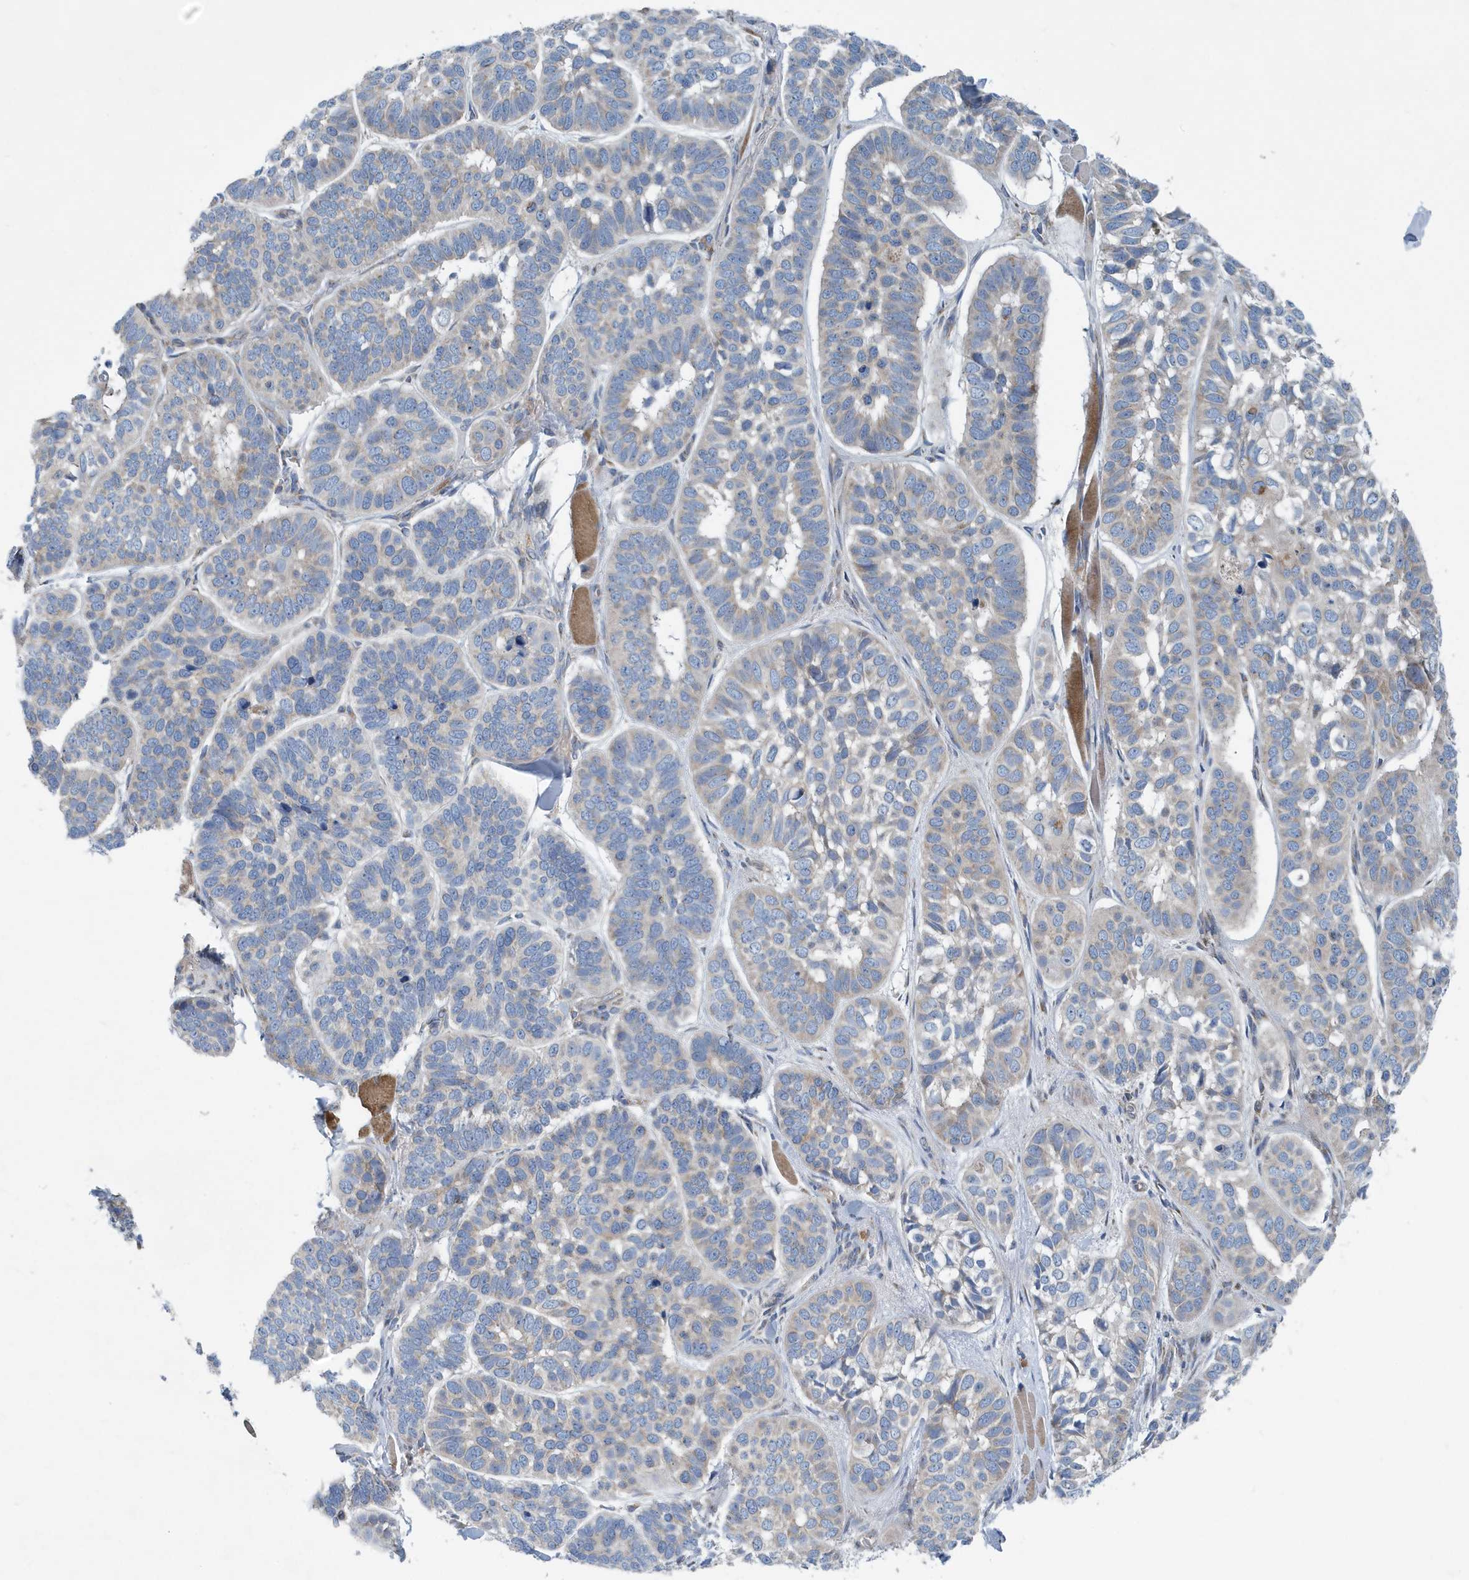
{"staining": {"intensity": "weak", "quantity": "<25%", "location": "cytoplasmic/membranous"}, "tissue": "skin cancer", "cell_type": "Tumor cells", "image_type": "cancer", "snomed": [{"axis": "morphology", "description": "Basal cell carcinoma"}, {"axis": "topography", "description": "Skin"}], "caption": "Tumor cells are negative for brown protein staining in skin cancer.", "gene": "PPM1M", "patient": {"sex": "male", "age": 62}}